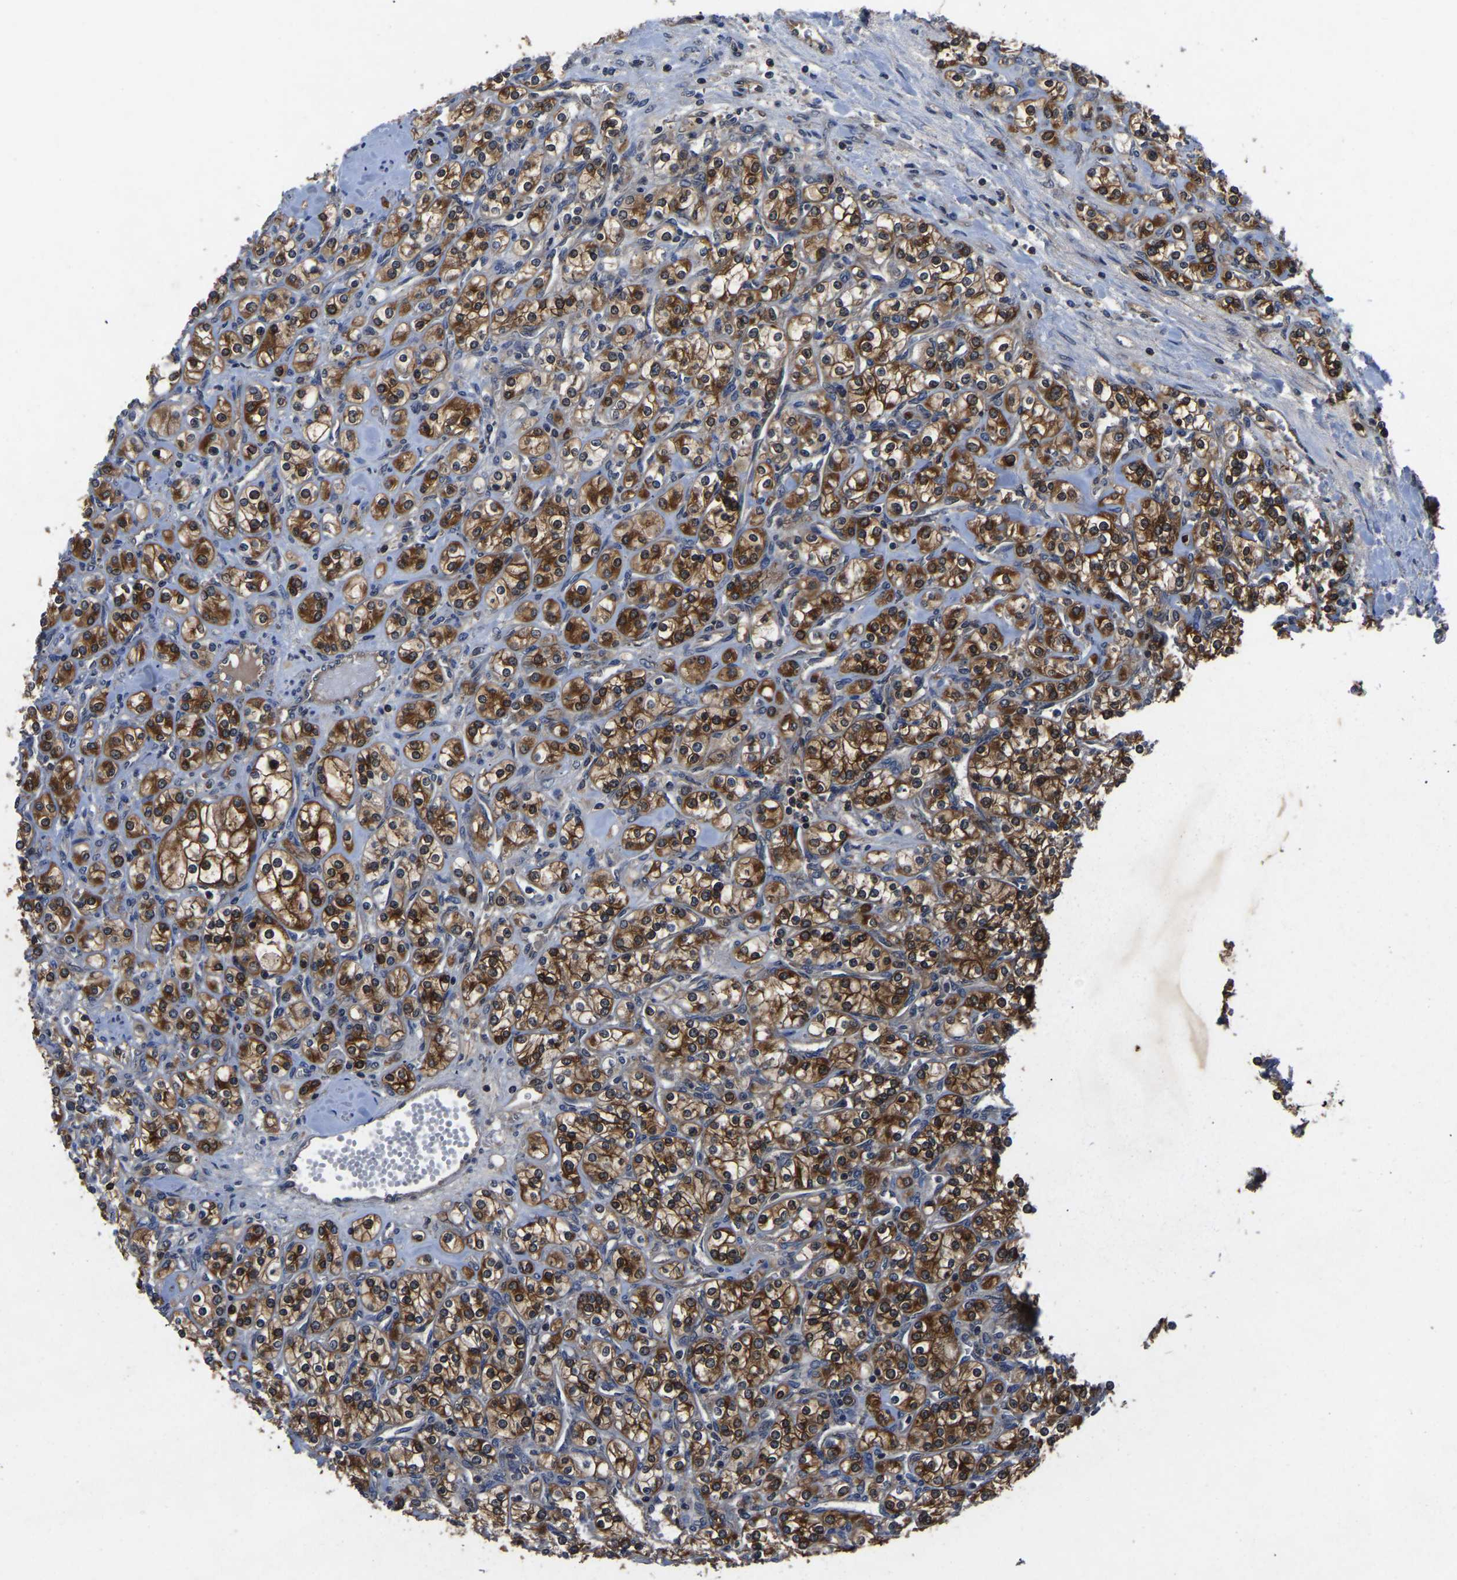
{"staining": {"intensity": "strong", "quantity": ">75%", "location": "cytoplasmic/membranous"}, "tissue": "renal cancer", "cell_type": "Tumor cells", "image_type": "cancer", "snomed": [{"axis": "morphology", "description": "Adenocarcinoma, NOS"}, {"axis": "topography", "description": "Kidney"}], "caption": "IHC micrograph of neoplastic tissue: human adenocarcinoma (renal) stained using IHC displays high levels of strong protein expression localized specifically in the cytoplasmic/membranous of tumor cells, appearing as a cytoplasmic/membranous brown color.", "gene": "FGD5", "patient": {"sex": "male", "age": 77}}